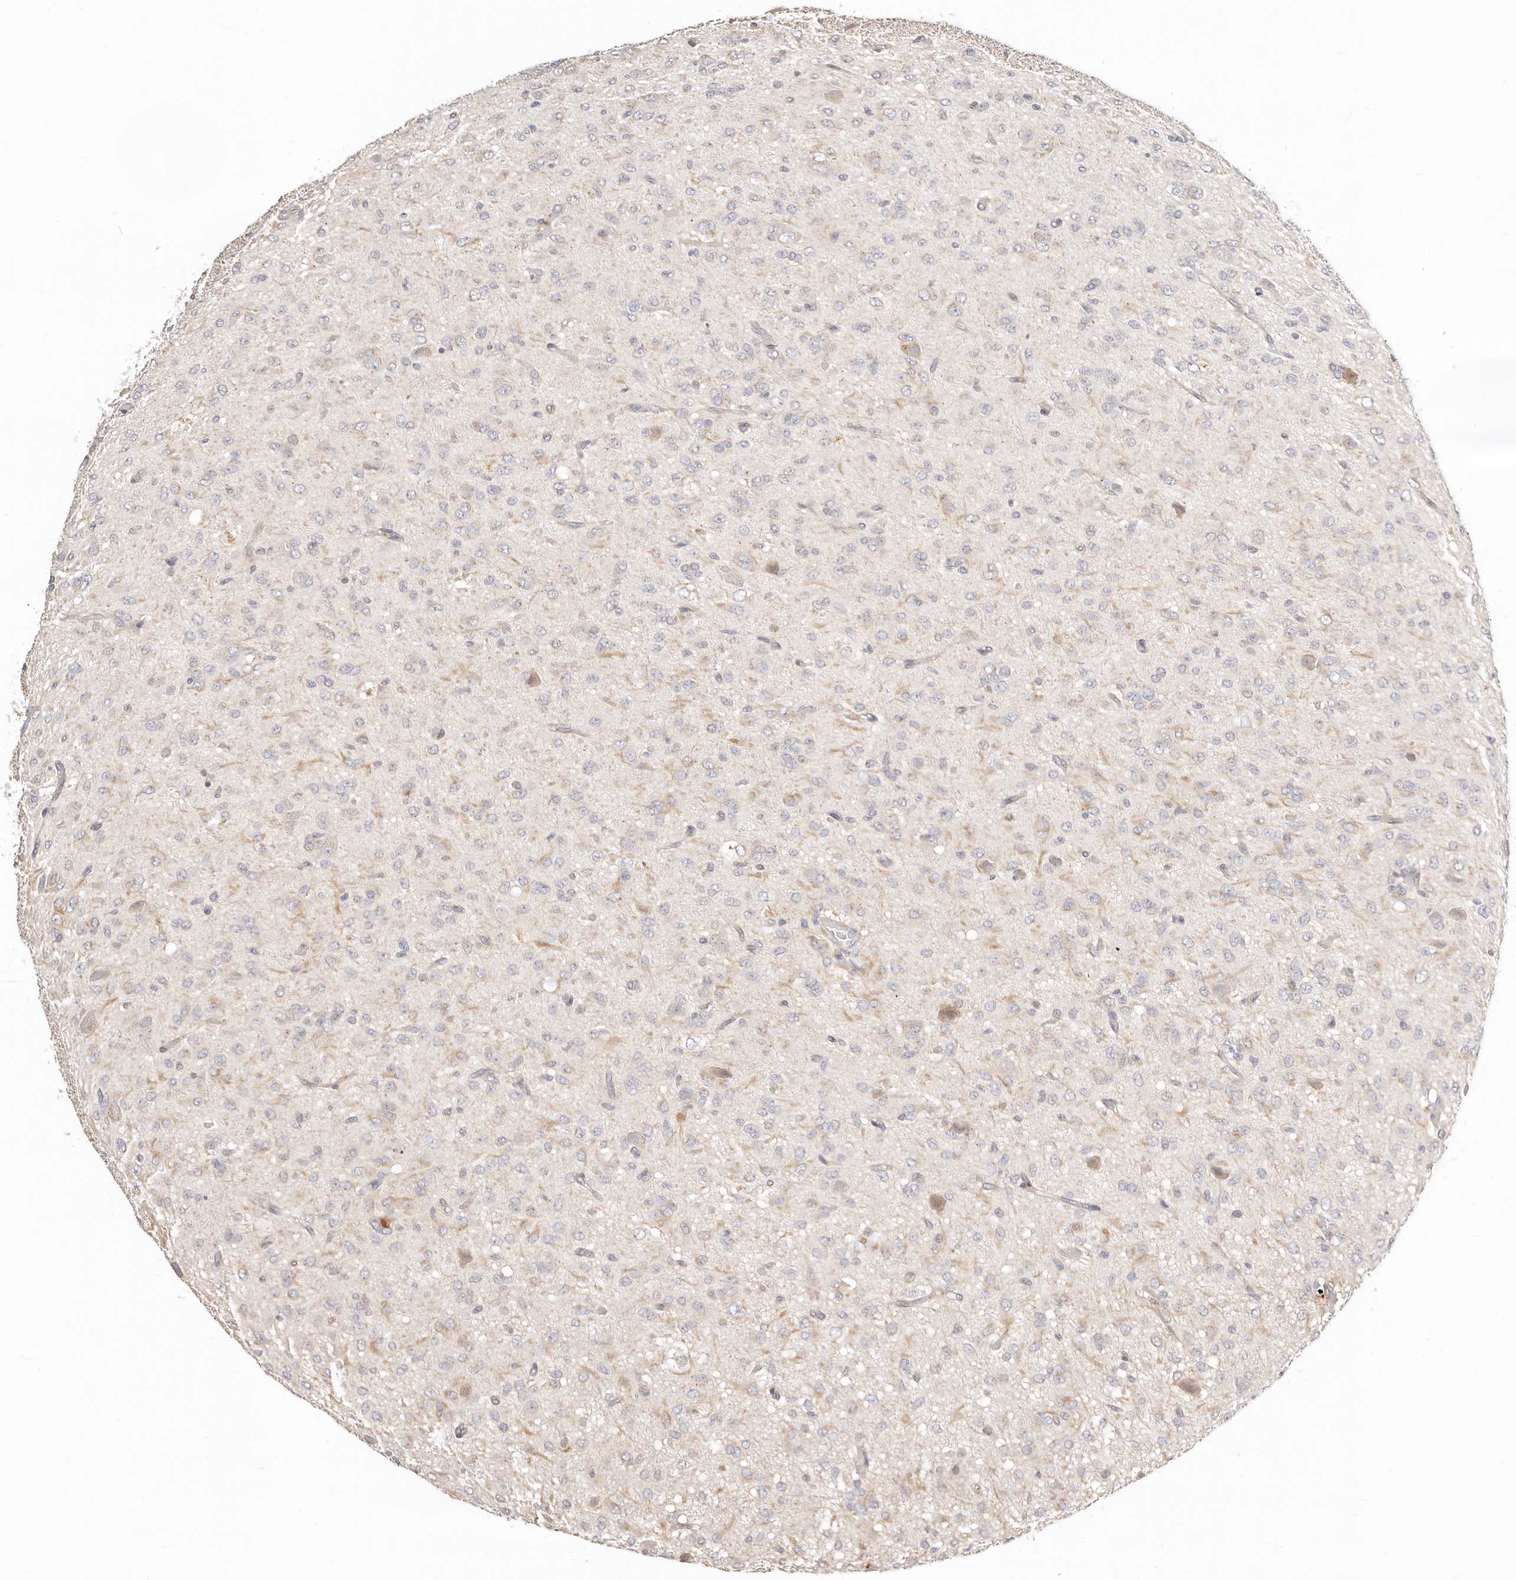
{"staining": {"intensity": "negative", "quantity": "none", "location": "none"}, "tissue": "glioma", "cell_type": "Tumor cells", "image_type": "cancer", "snomed": [{"axis": "morphology", "description": "Glioma, malignant, High grade"}, {"axis": "topography", "description": "Brain"}], "caption": "Immunohistochemistry (IHC) image of glioma stained for a protein (brown), which demonstrates no expression in tumor cells.", "gene": "ZRANB1", "patient": {"sex": "female", "age": 59}}